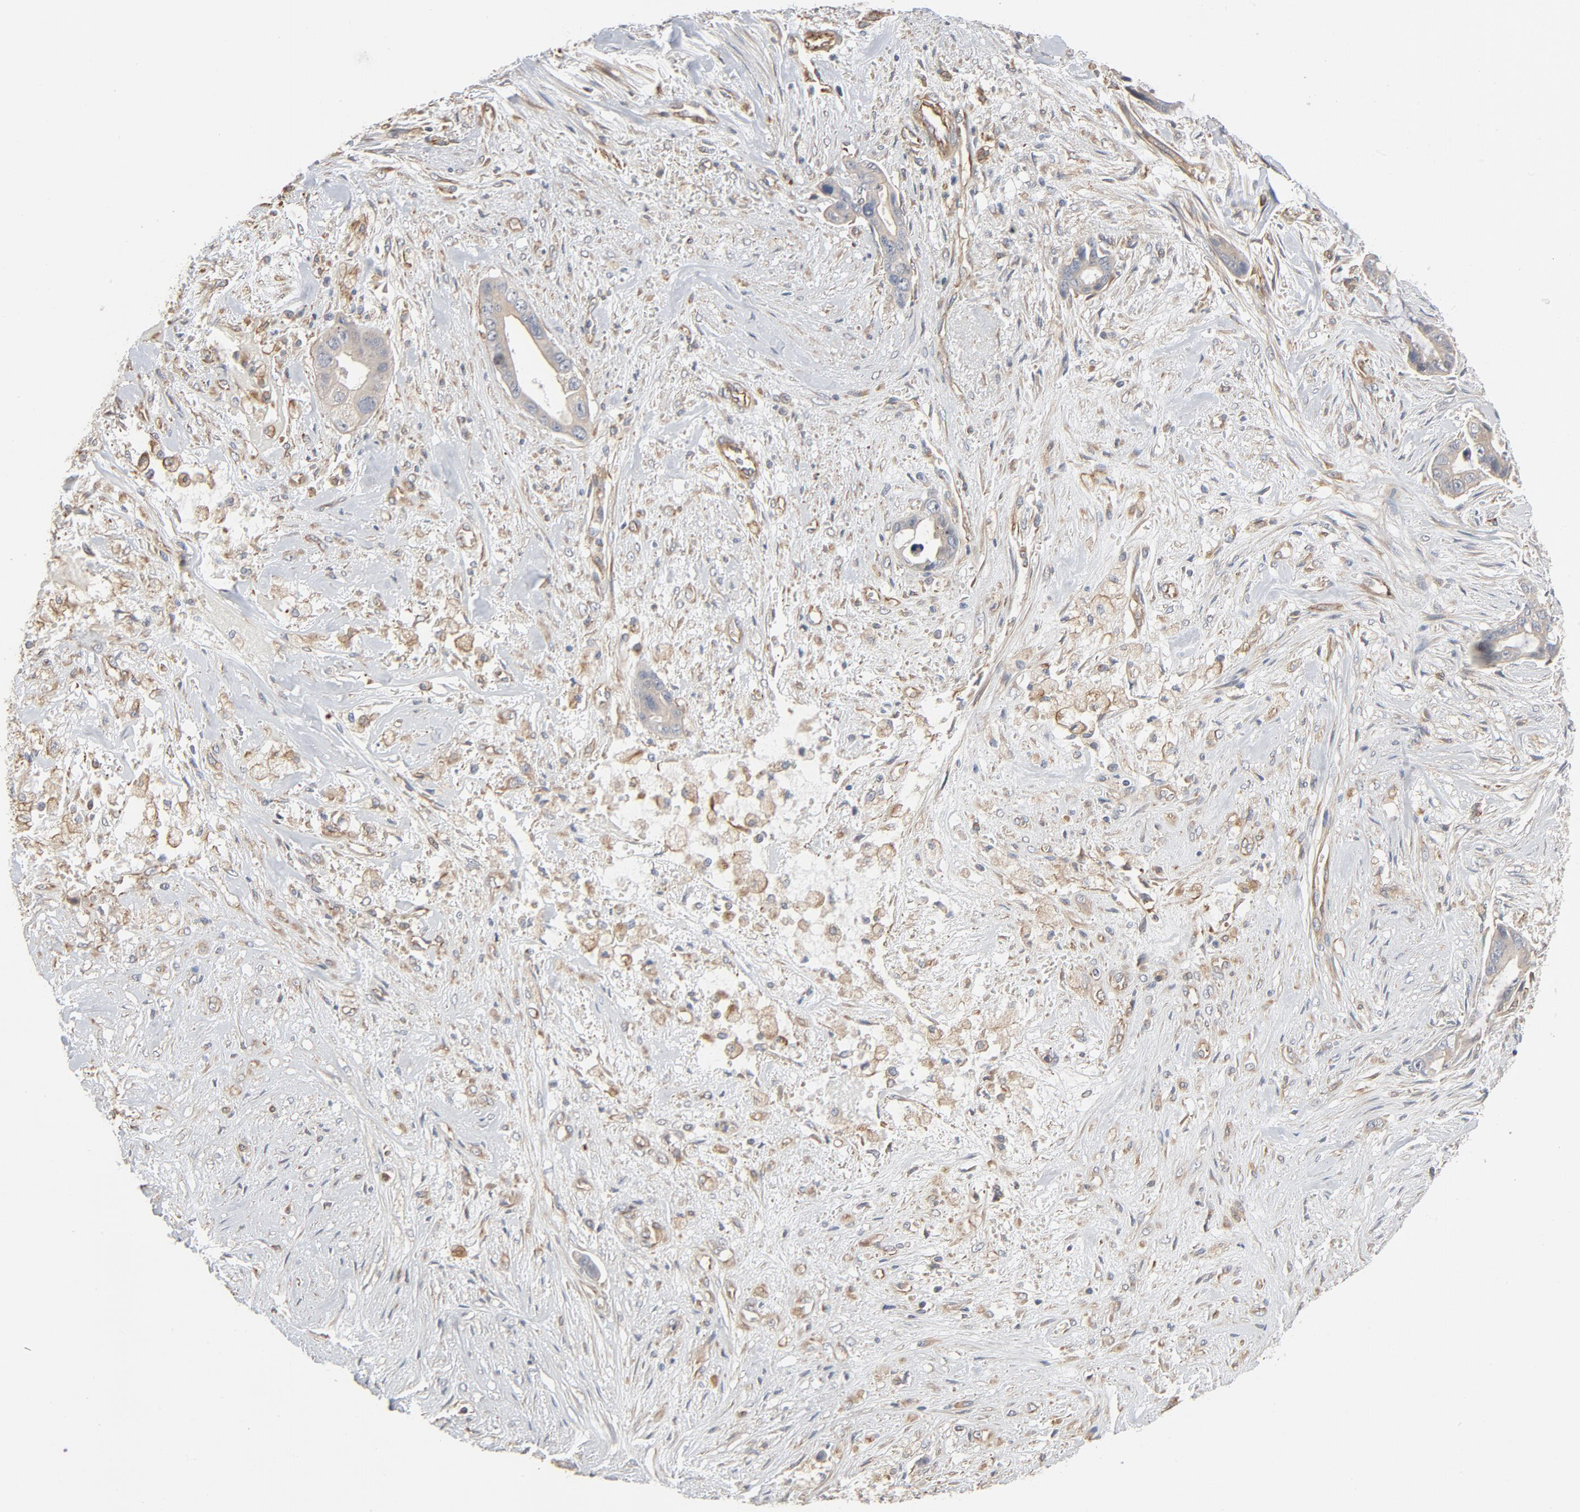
{"staining": {"intensity": "moderate", "quantity": ">75%", "location": "cytoplasmic/membranous"}, "tissue": "liver cancer", "cell_type": "Tumor cells", "image_type": "cancer", "snomed": [{"axis": "morphology", "description": "Cholangiocarcinoma"}, {"axis": "topography", "description": "Liver"}], "caption": "The immunohistochemical stain shows moderate cytoplasmic/membranous staining in tumor cells of cholangiocarcinoma (liver) tissue.", "gene": "TRIOBP", "patient": {"sex": "female", "age": 55}}